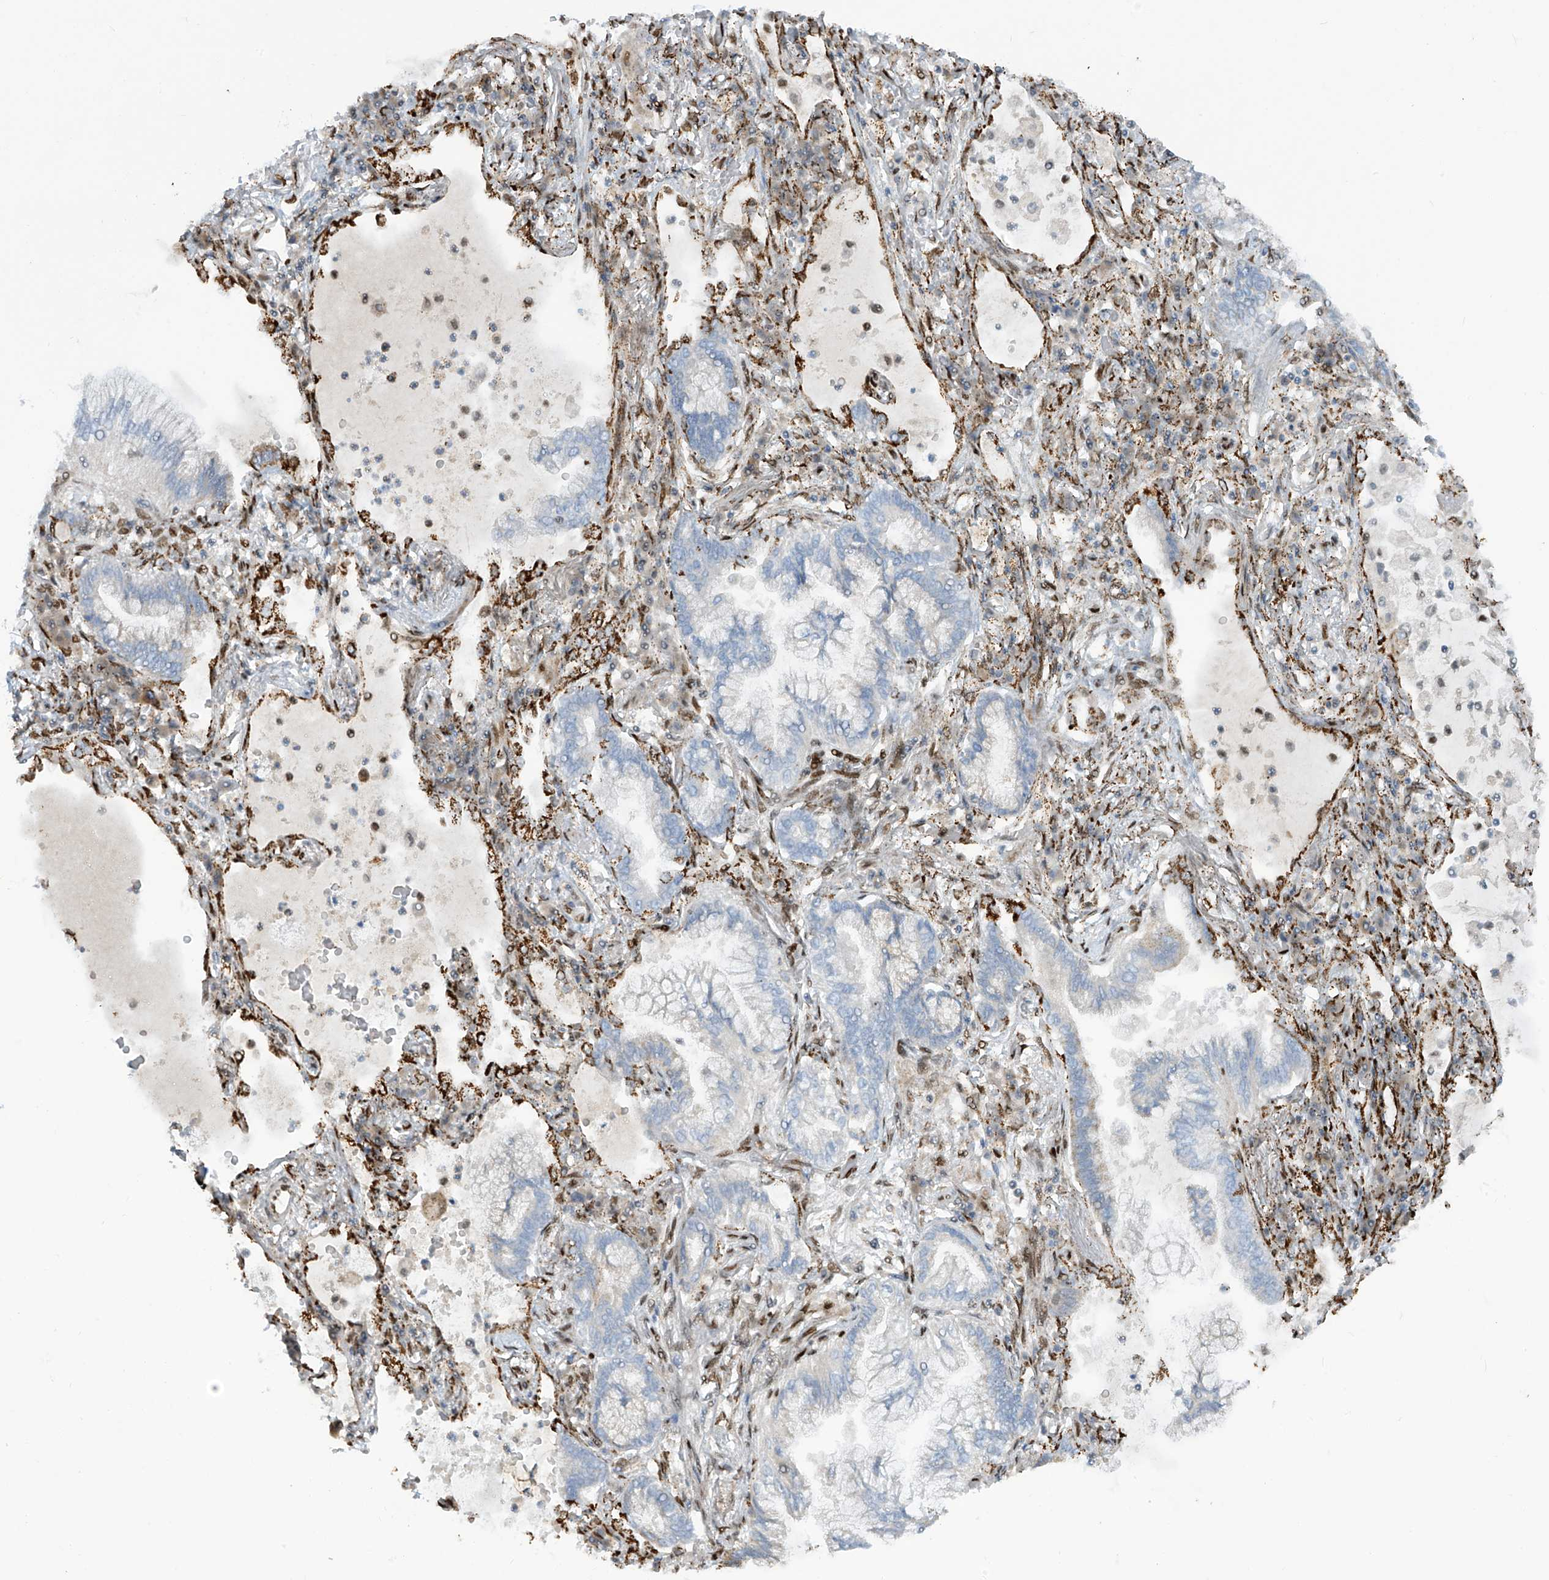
{"staining": {"intensity": "weak", "quantity": "<25%", "location": "cytoplasmic/membranous"}, "tissue": "lung cancer", "cell_type": "Tumor cells", "image_type": "cancer", "snomed": [{"axis": "morphology", "description": "Adenocarcinoma, NOS"}, {"axis": "topography", "description": "Lung"}], "caption": "High power microscopy micrograph of an immunohistochemistry photomicrograph of adenocarcinoma (lung), revealing no significant staining in tumor cells.", "gene": "PM20D2", "patient": {"sex": "female", "age": 70}}